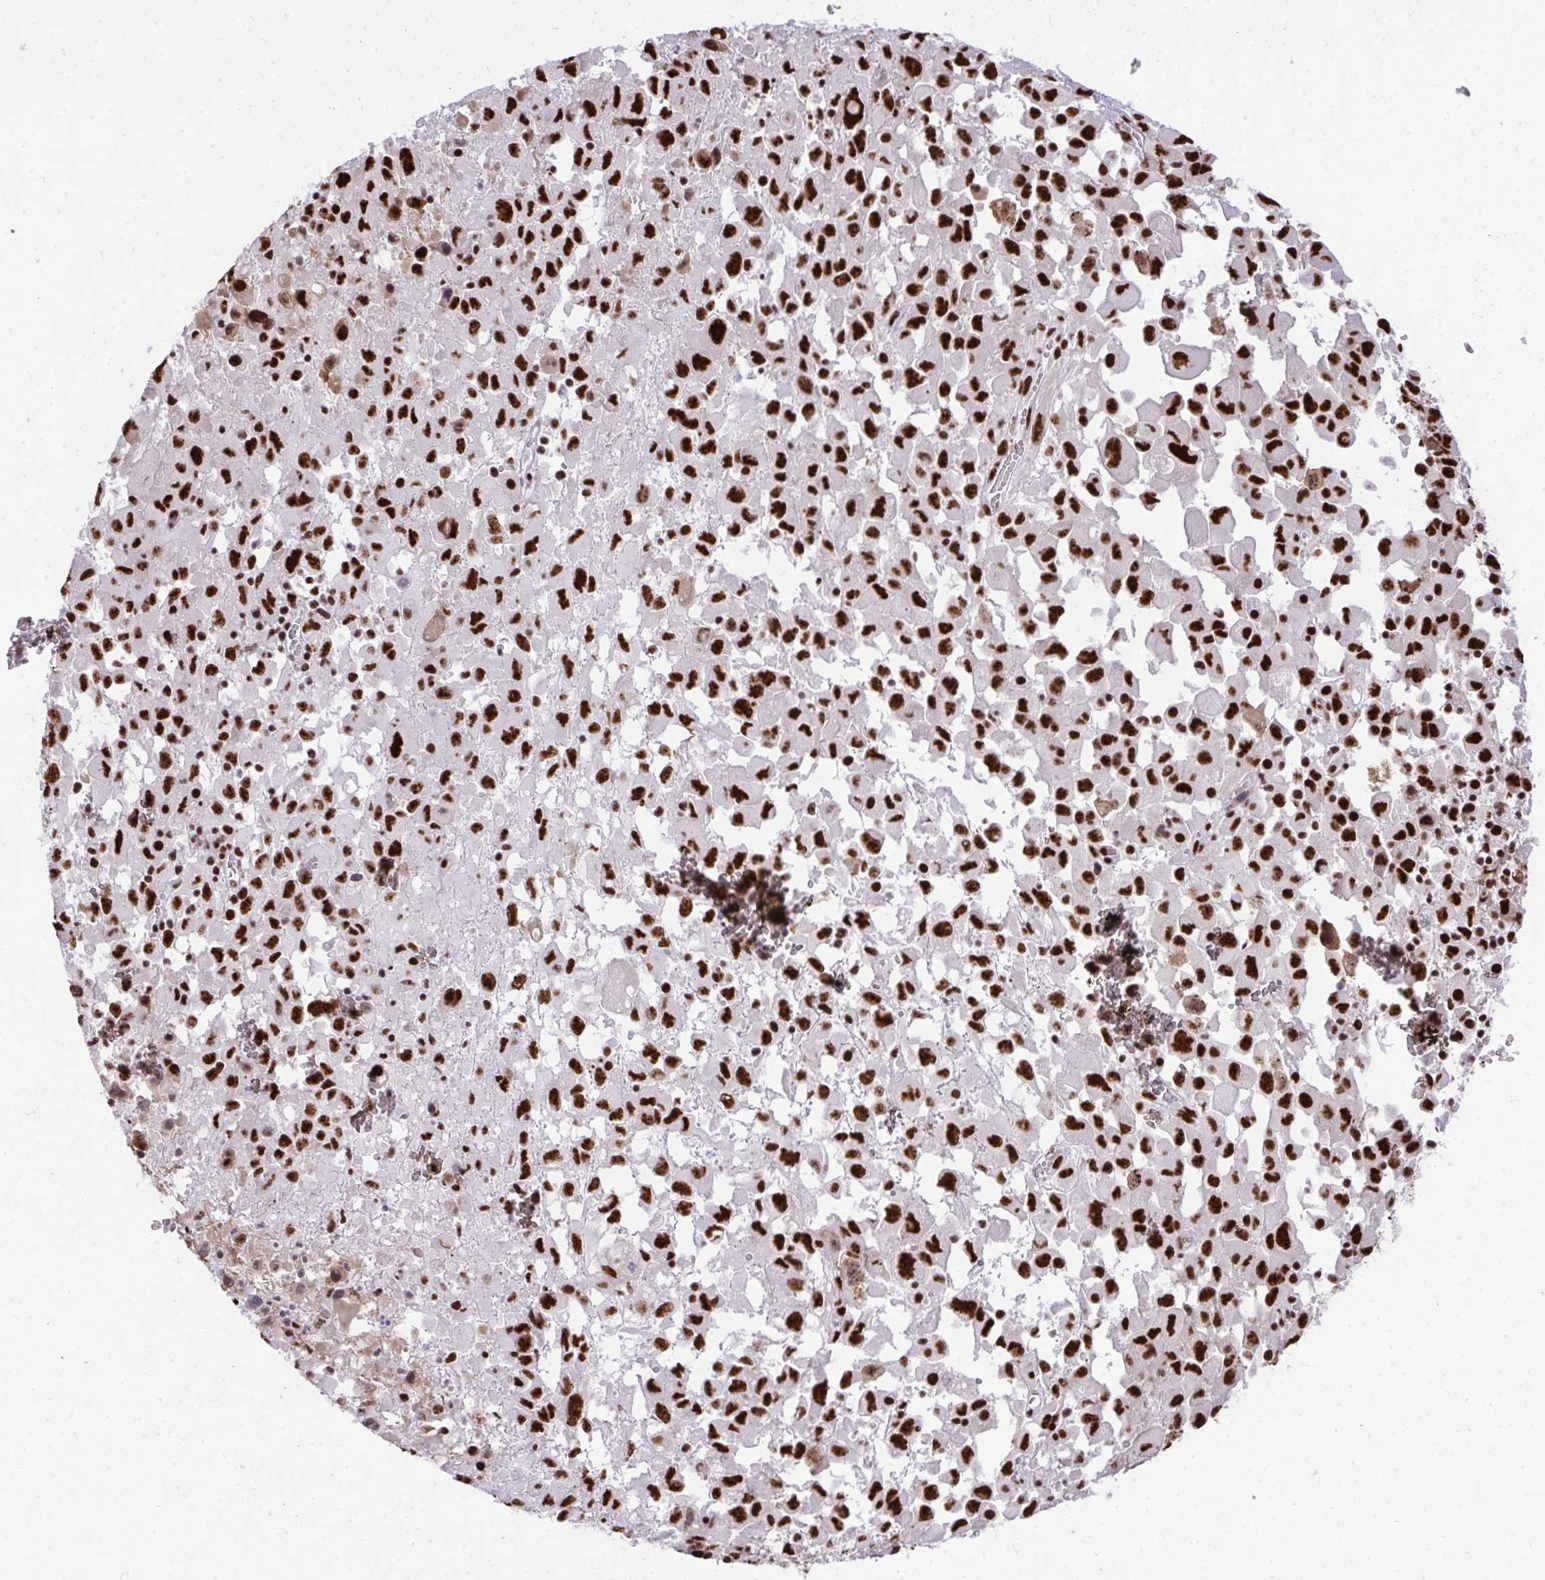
{"staining": {"intensity": "strong", "quantity": ">75%", "location": "nuclear"}, "tissue": "melanoma", "cell_type": "Tumor cells", "image_type": "cancer", "snomed": [{"axis": "morphology", "description": "Malignant melanoma, Metastatic site"}, {"axis": "topography", "description": "Soft tissue"}], "caption": "Immunohistochemistry (IHC) (DAB (3,3'-diaminobenzidine)) staining of human malignant melanoma (metastatic site) exhibits strong nuclear protein positivity in about >75% of tumor cells.", "gene": "PRPF19", "patient": {"sex": "male", "age": 50}}